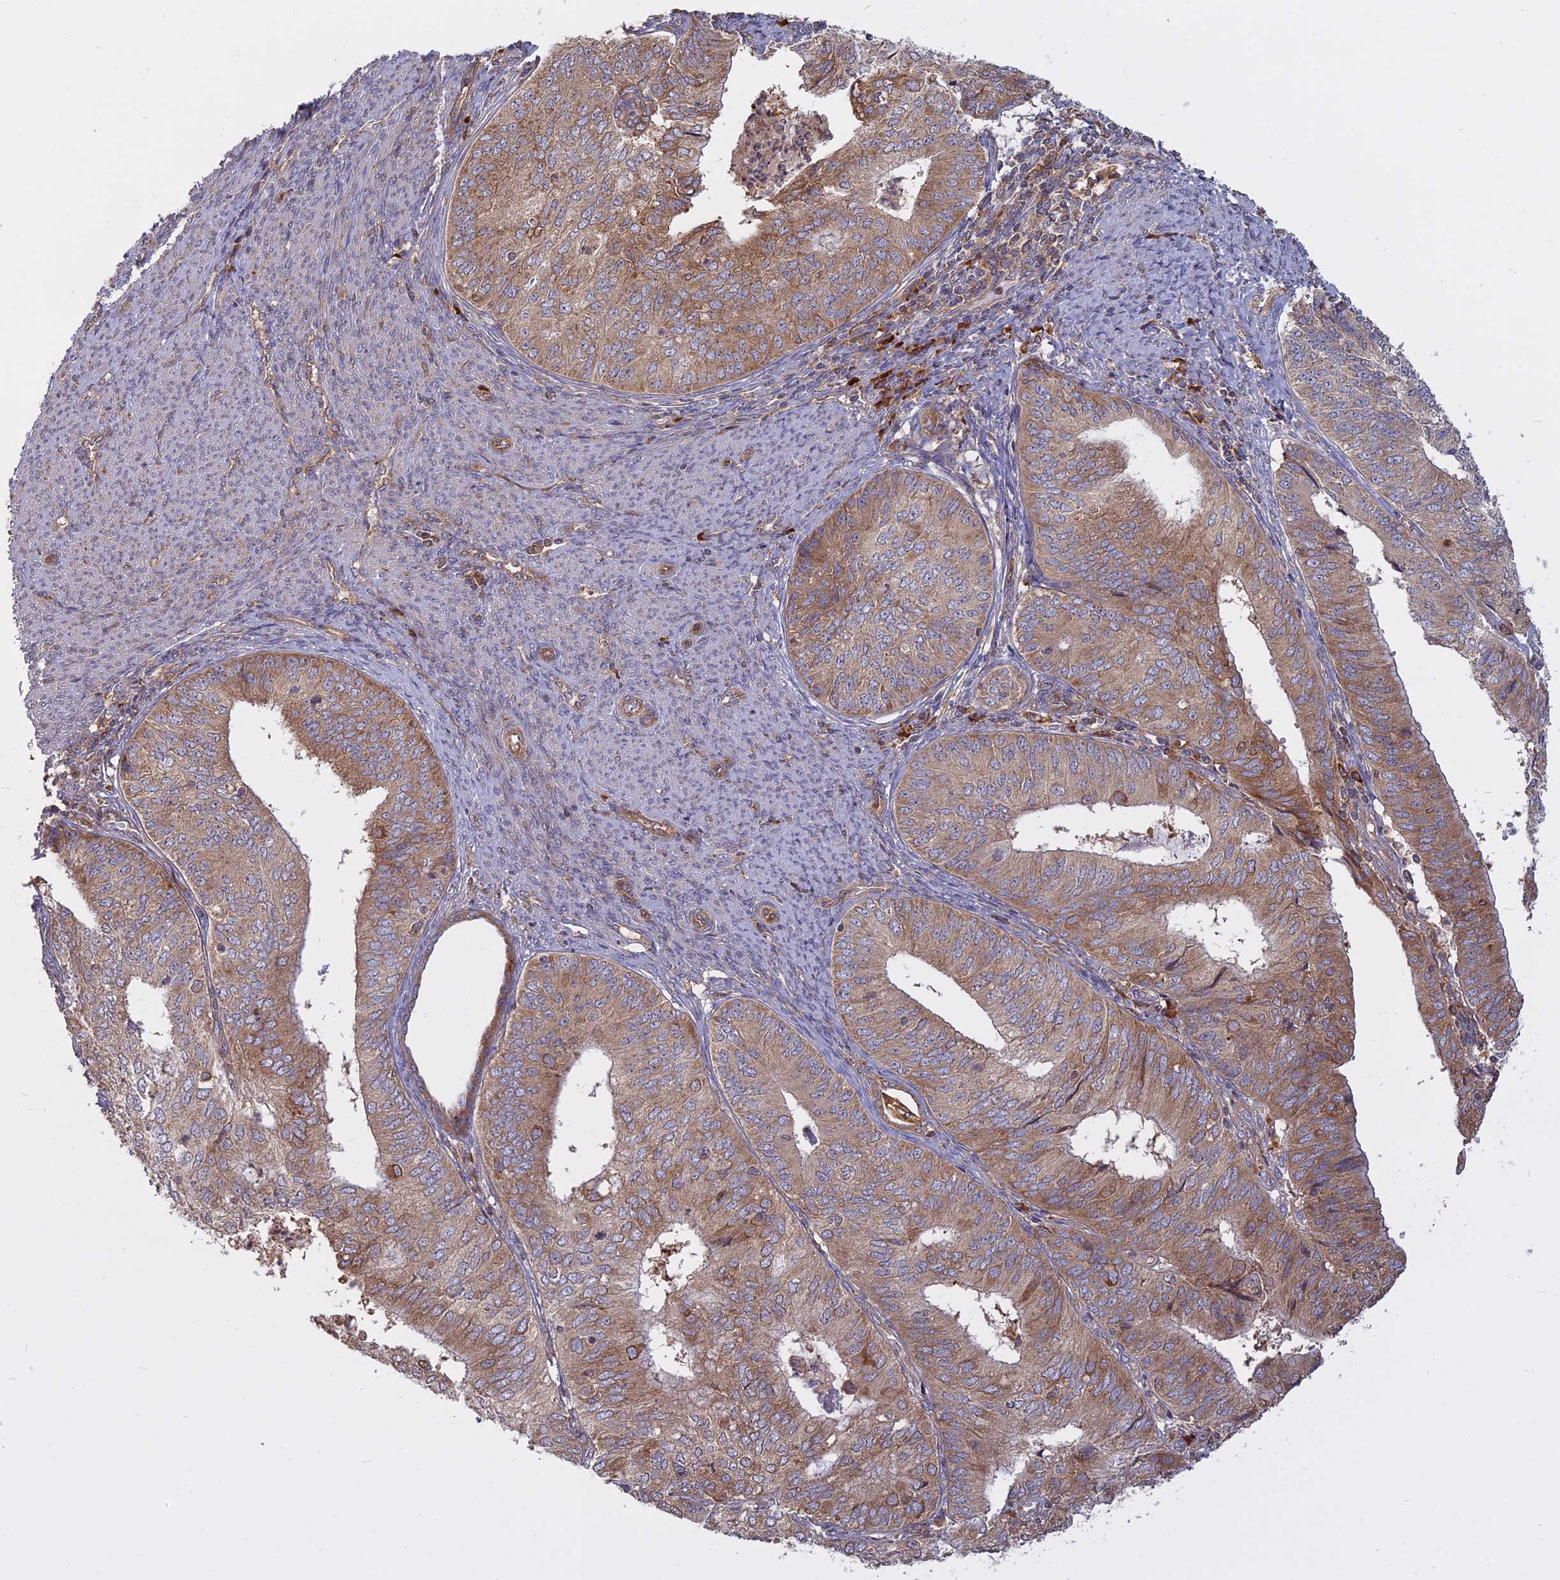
{"staining": {"intensity": "weak", "quantity": "25%-75%", "location": "cytoplasmic/membranous"}, "tissue": "endometrial cancer", "cell_type": "Tumor cells", "image_type": "cancer", "snomed": [{"axis": "morphology", "description": "Adenocarcinoma, NOS"}, {"axis": "topography", "description": "Endometrium"}], "caption": "This histopathology image displays immunohistochemistry staining of human adenocarcinoma (endometrial), with low weak cytoplasmic/membranous staining in about 25%-75% of tumor cells.", "gene": "TMEM208", "patient": {"sex": "female", "age": 68}}